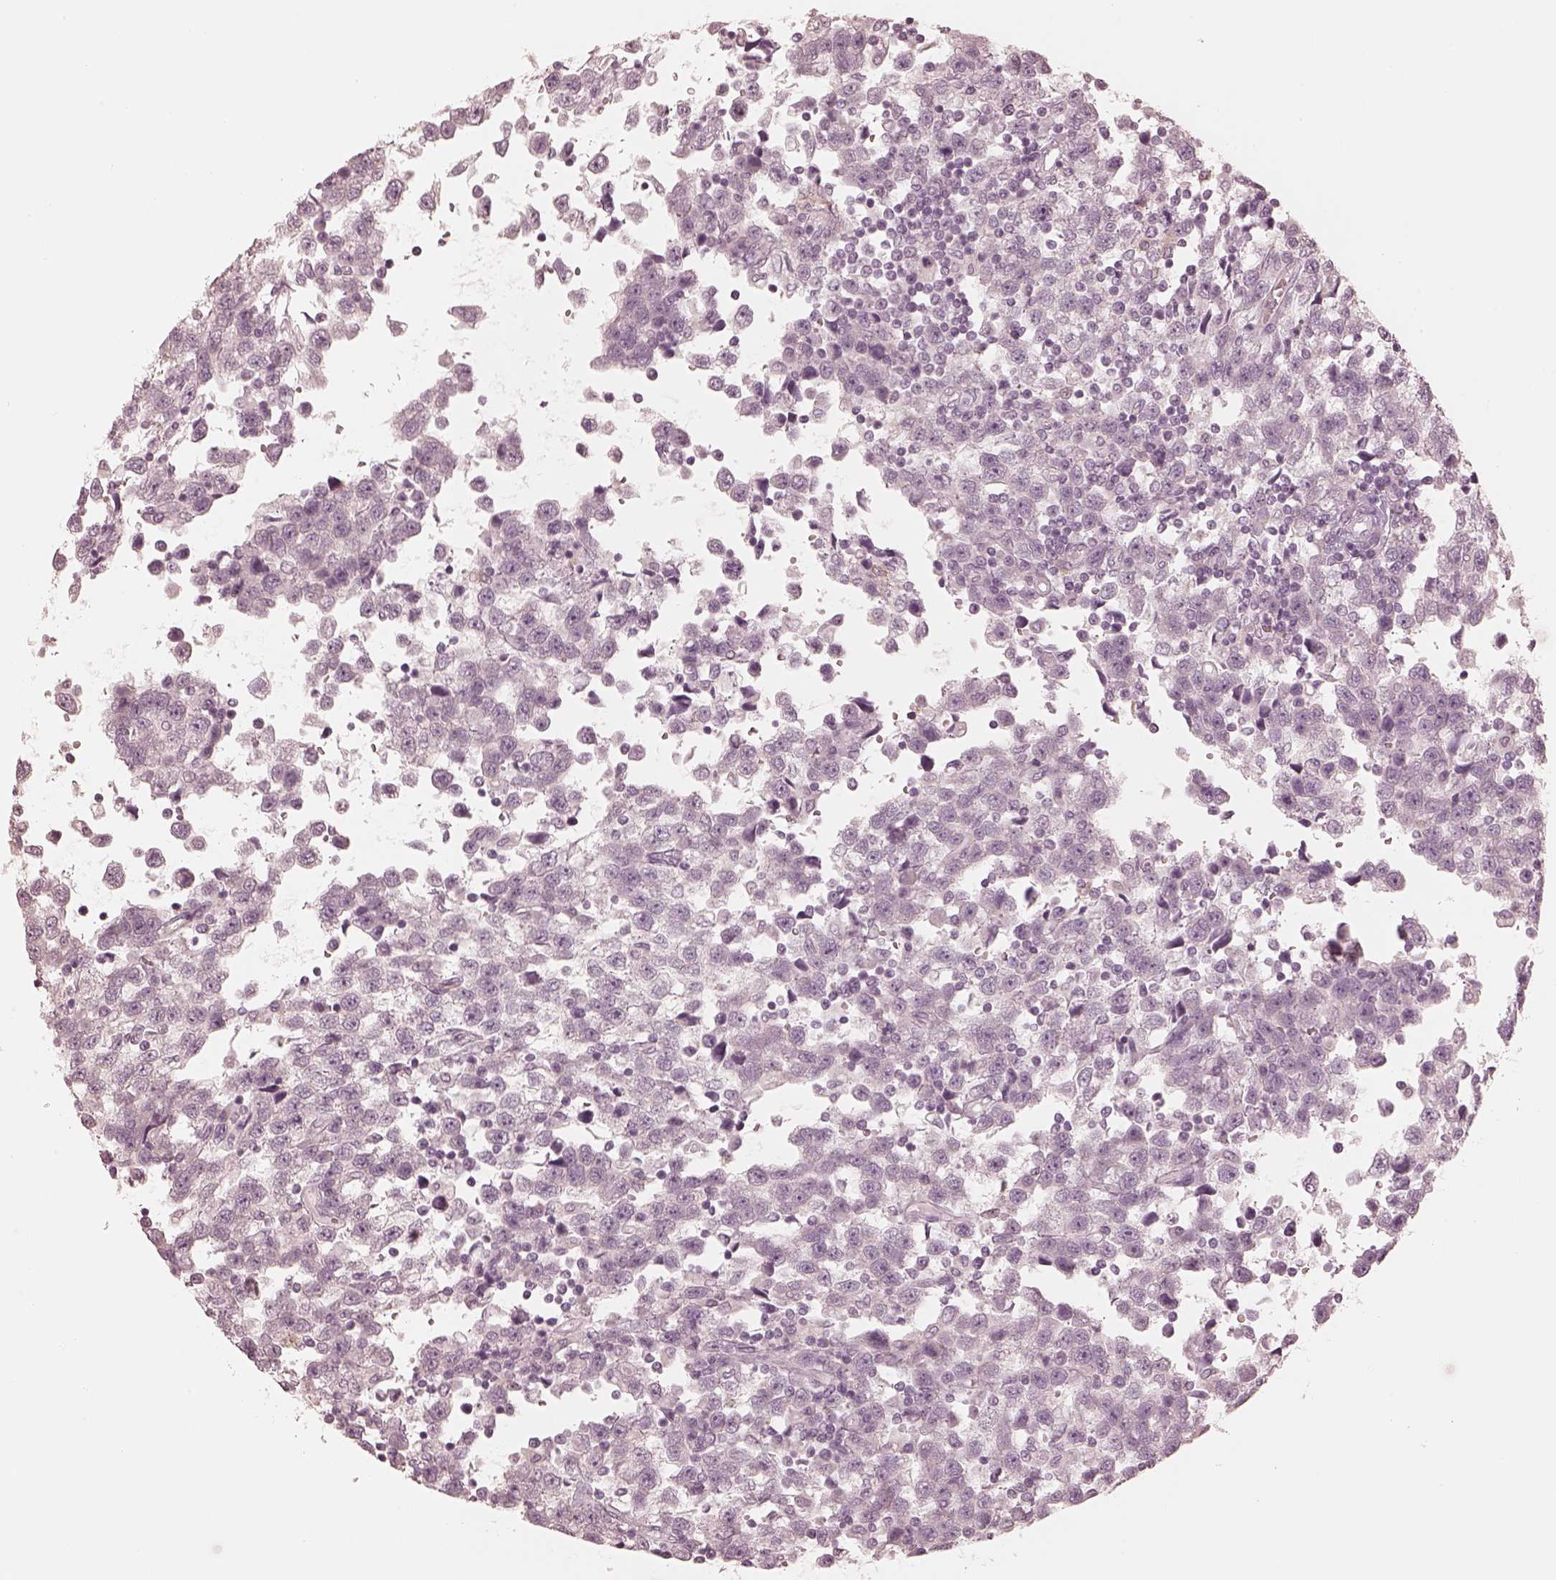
{"staining": {"intensity": "negative", "quantity": "none", "location": "none"}, "tissue": "testis cancer", "cell_type": "Tumor cells", "image_type": "cancer", "snomed": [{"axis": "morphology", "description": "Seminoma, NOS"}, {"axis": "topography", "description": "Testis"}], "caption": "This is an immunohistochemistry image of testis cancer. There is no positivity in tumor cells.", "gene": "CALR3", "patient": {"sex": "male", "age": 34}}